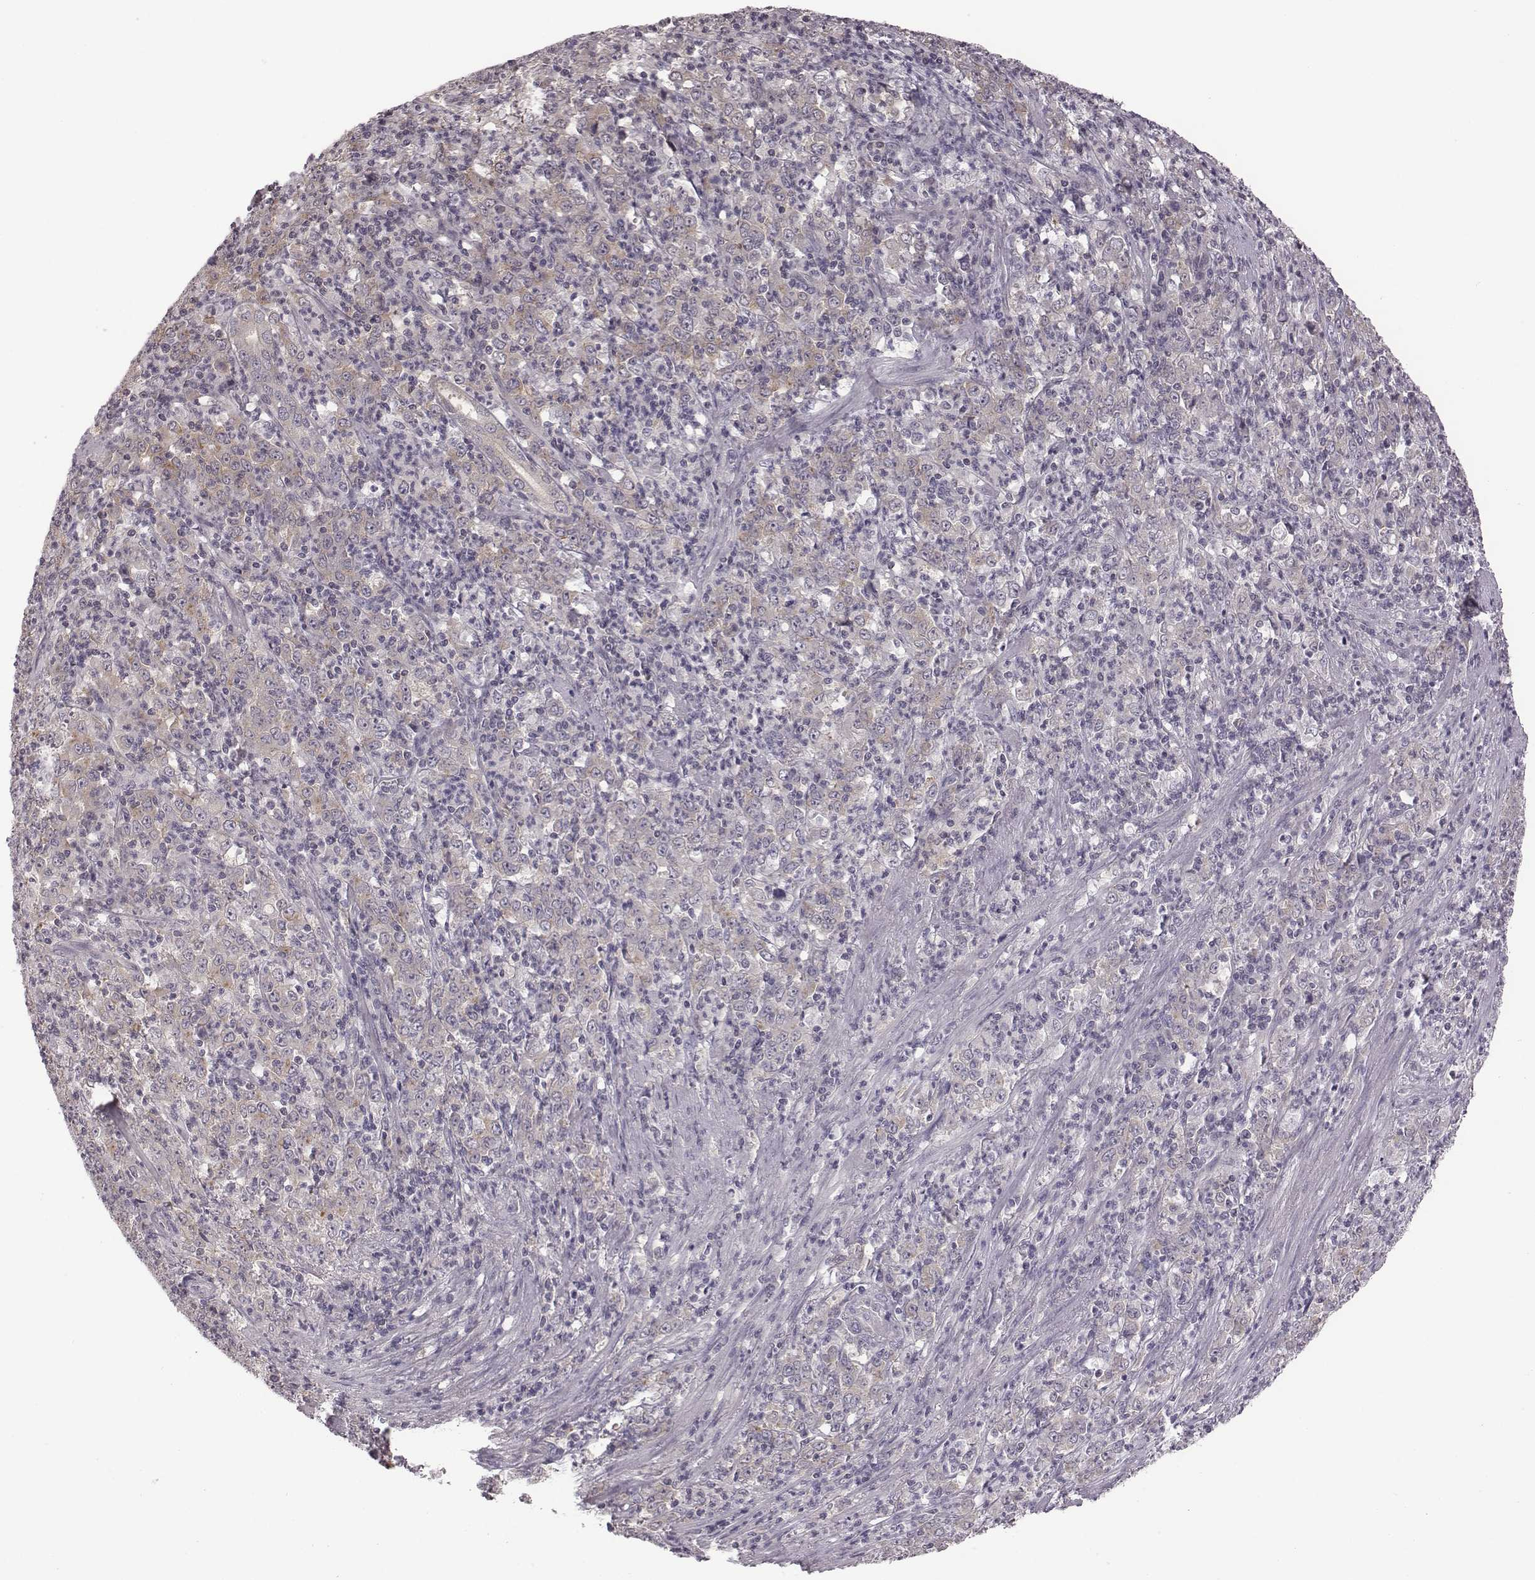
{"staining": {"intensity": "weak", "quantity": "<25%", "location": "cytoplasmic/membranous"}, "tissue": "stomach cancer", "cell_type": "Tumor cells", "image_type": "cancer", "snomed": [{"axis": "morphology", "description": "Adenocarcinoma, NOS"}, {"axis": "topography", "description": "Stomach, lower"}], "caption": "Human stomach cancer stained for a protein using immunohistochemistry reveals no expression in tumor cells.", "gene": "BICDL1", "patient": {"sex": "female", "age": 71}}